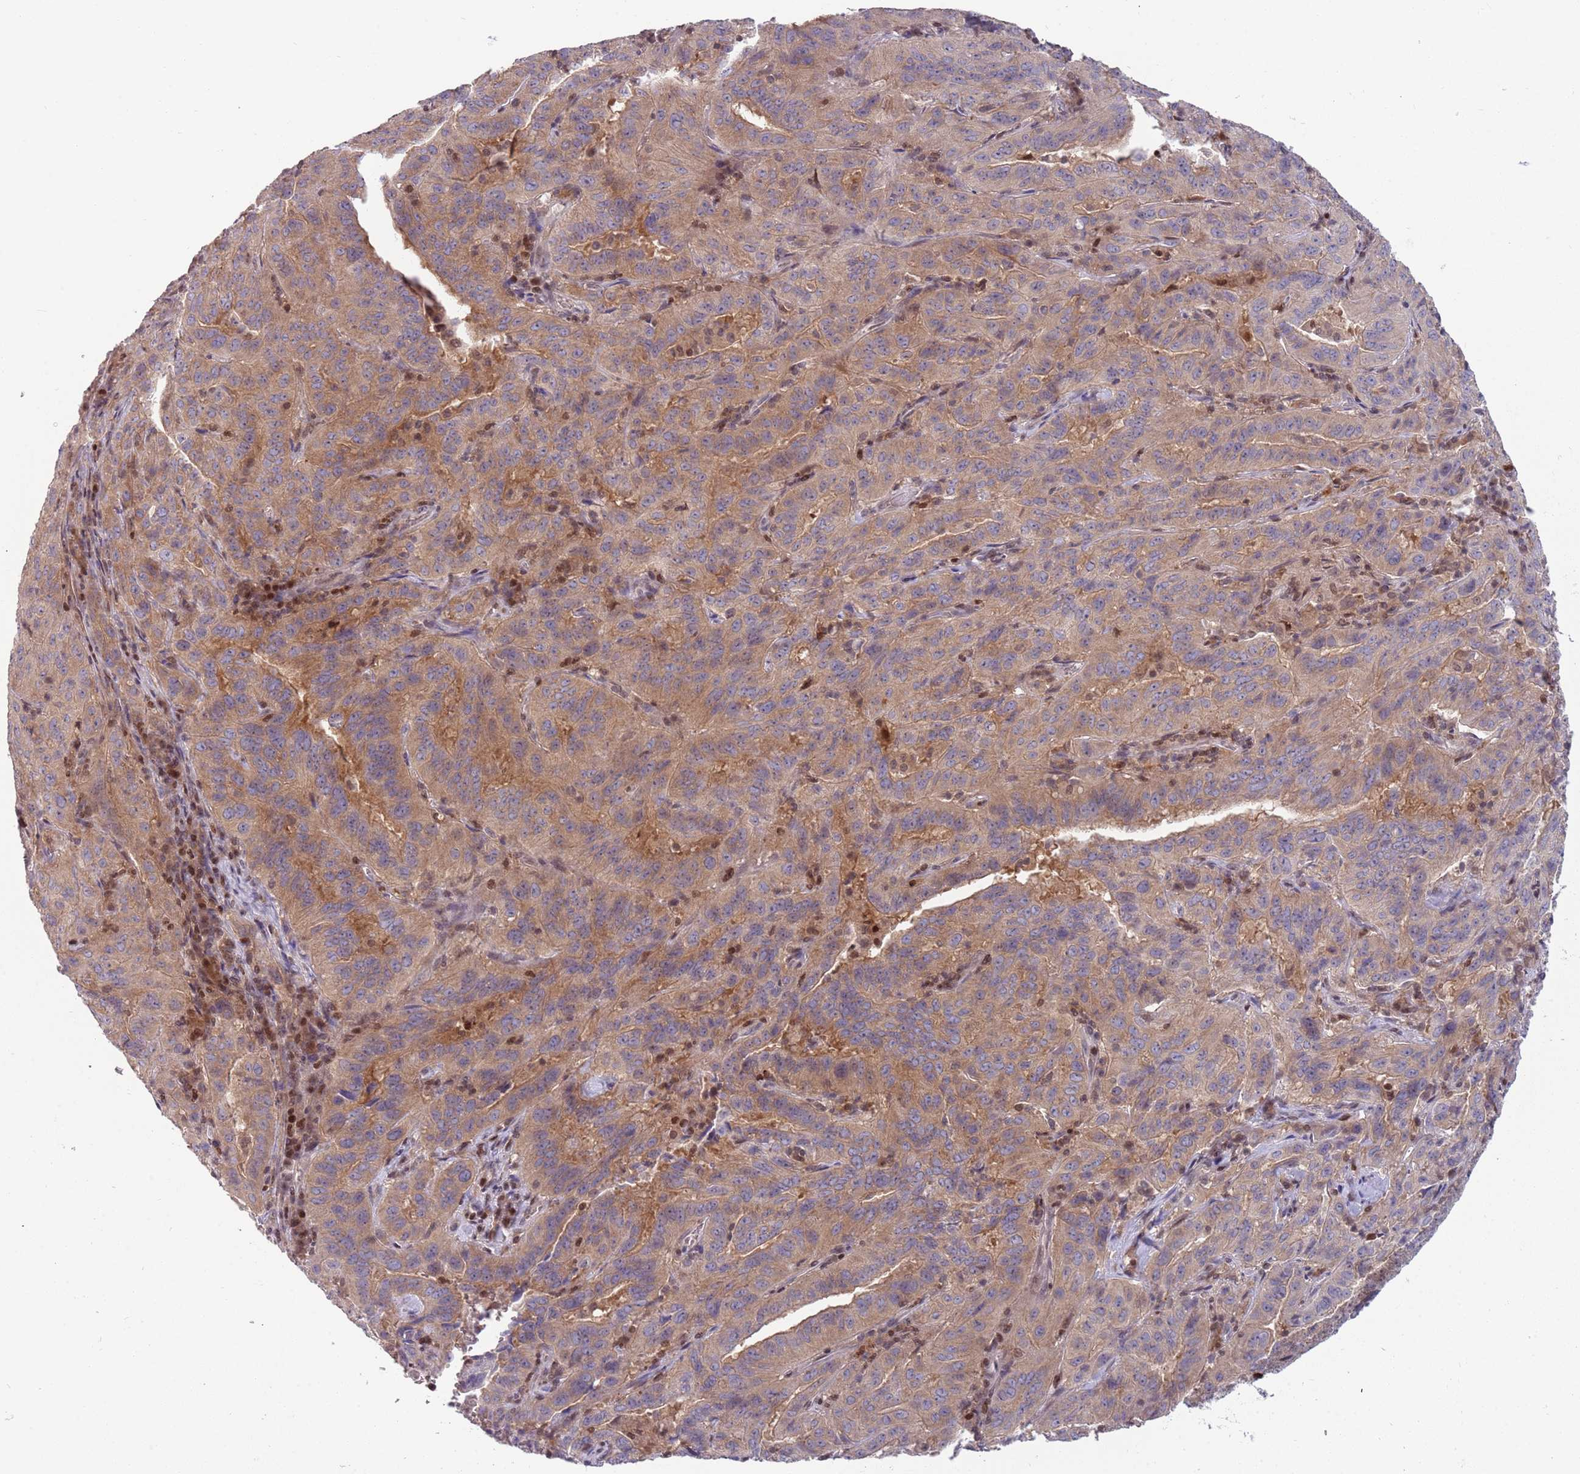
{"staining": {"intensity": "weak", "quantity": ">75%", "location": "cytoplasmic/membranous"}, "tissue": "pancreatic cancer", "cell_type": "Tumor cells", "image_type": "cancer", "snomed": [{"axis": "morphology", "description": "Adenocarcinoma, NOS"}, {"axis": "topography", "description": "Pancreas"}], "caption": "Protein analysis of pancreatic adenocarcinoma tissue demonstrates weak cytoplasmic/membranous positivity in about >75% of tumor cells.", "gene": "ARHGEF5", "patient": {"sex": "male", "age": 63}}